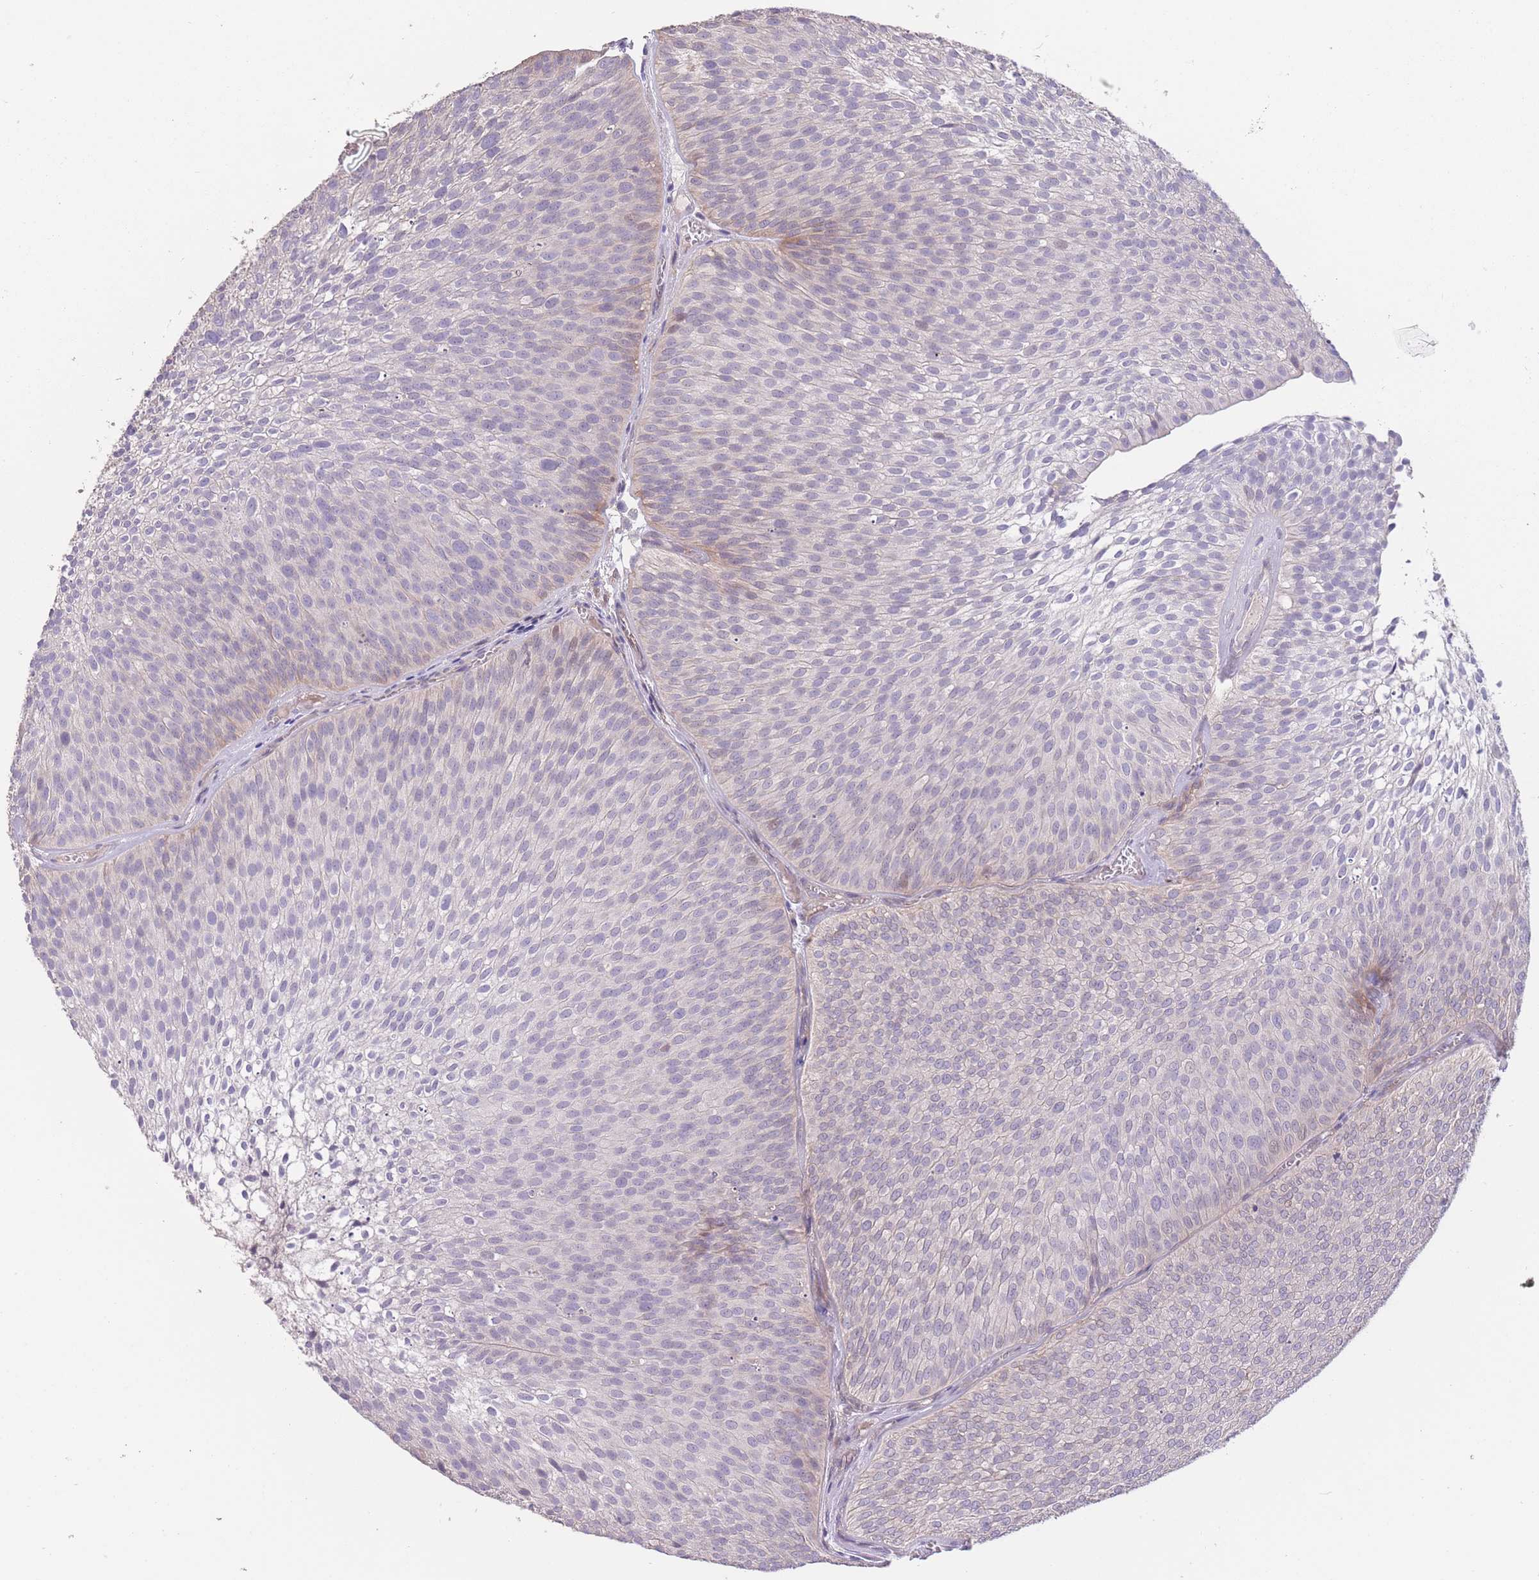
{"staining": {"intensity": "negative", "quantity": "none", "location": "none"}, "tissue": "urothelial cancer", "cell_type": "Tumor cells", "image_type": "cancer", "snomed": [{"axis": "morphology", "description": "Urothelial carcinoma, Low grade"}, {"axis": "topography", "description": "Urinary bladder"}], "caption": "Urothelial cancer was stained to show a protein in brown. There is no significant expression in tumor cells.", "gene": "RSPH10B", "patient": {"sex": "male", "age": 91}}